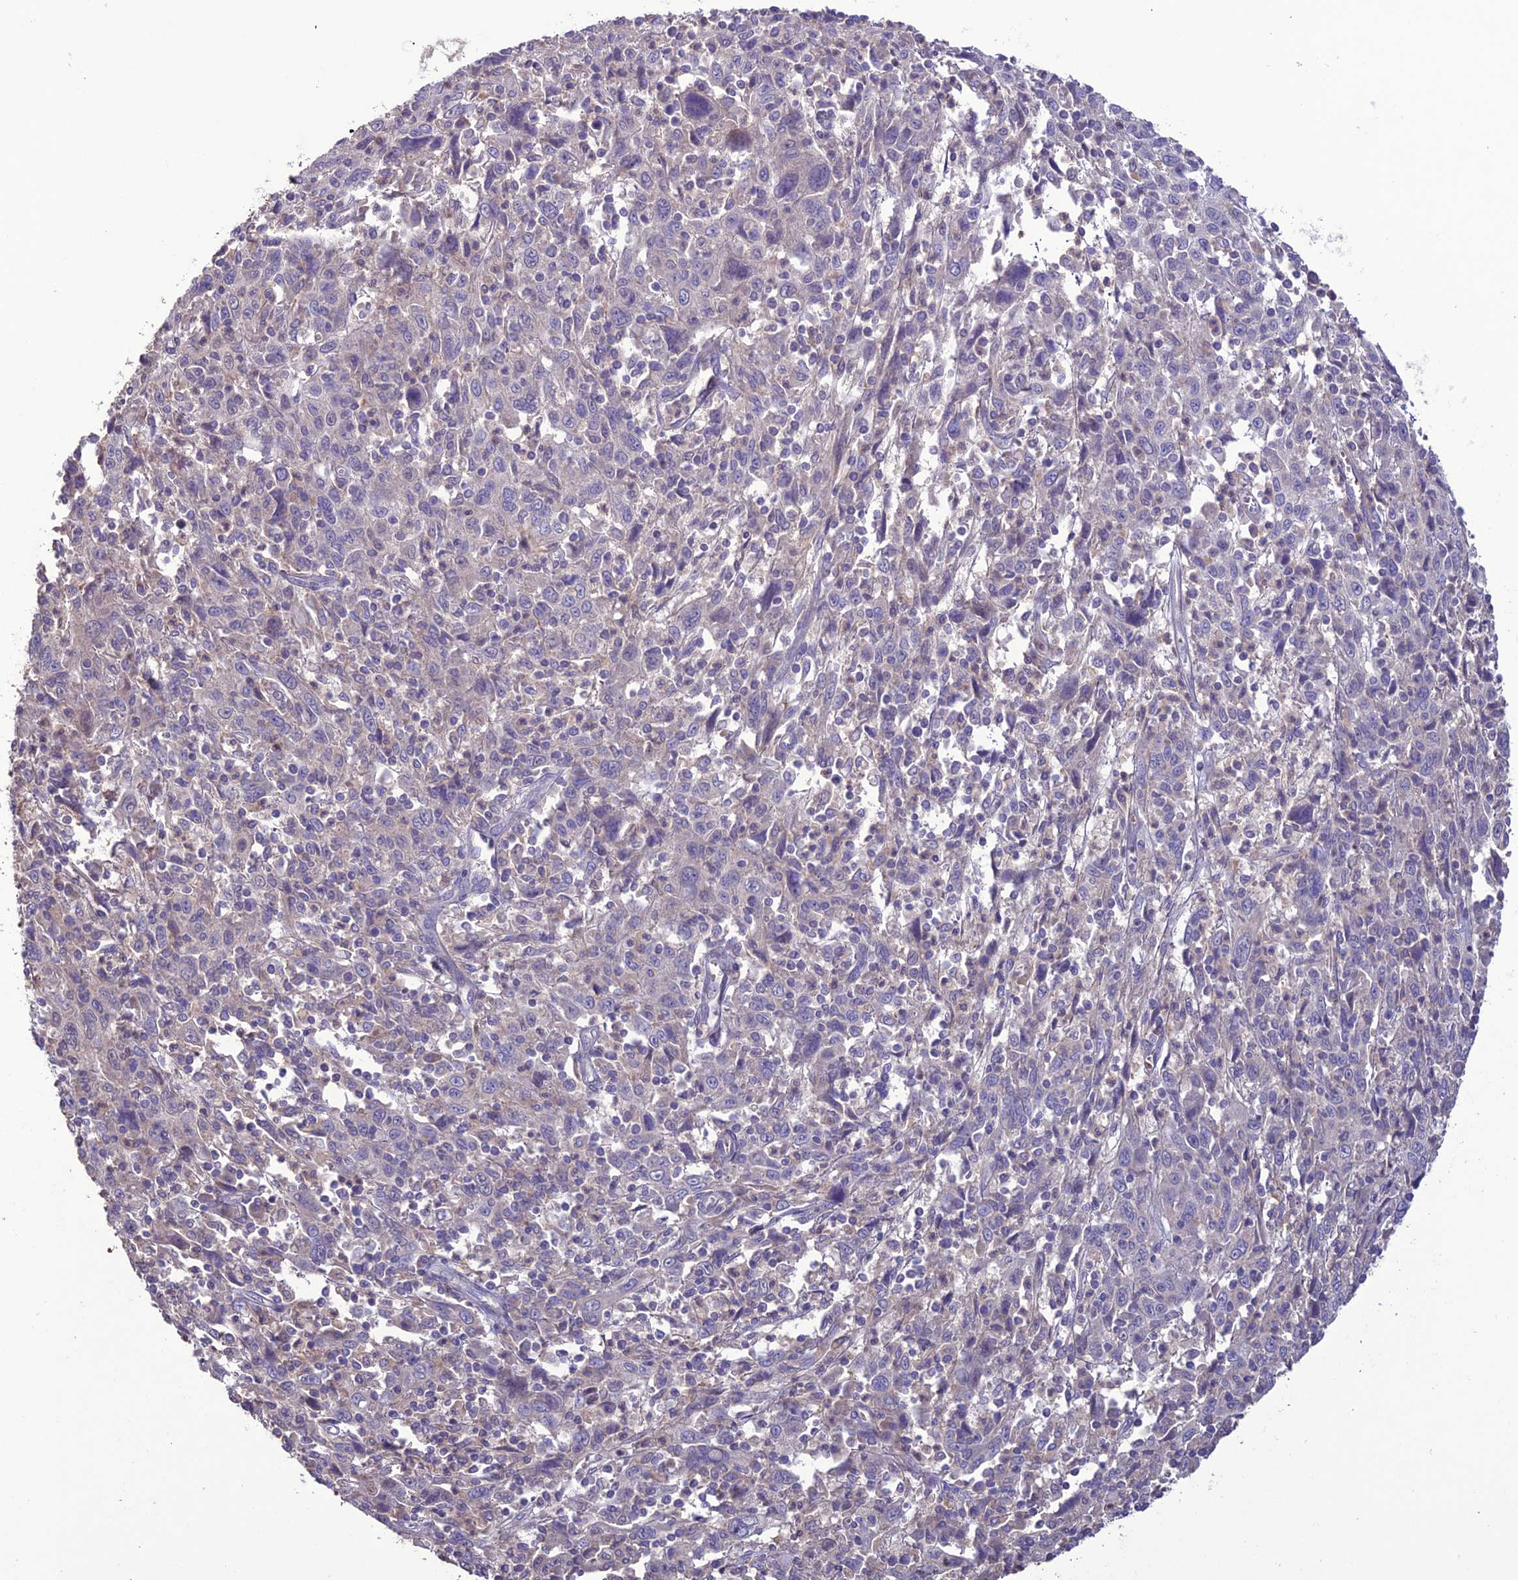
{"staining": {"intensity": "negative", "quantity": "none", "location": "none"}, "tissue": "cervical cancer", "cell_type": "Tumor cells", "image_type": "cancer", "snomed": [{"axis": "morphology", "description": "Squamous cell carcinoma, NOS"}, {"axis": "topography", "description": "Cervix"}], "caption": "Immunohistochemistry (IHC) image of neoplastic tissue: squamous cell carcinoma (cervical) stained with DAB exhibits no significant protein expression in tumor cells. The staining is performed using DAB brown chromogen with nuclei counter-stained in using hematoxylin.", "gene": "C2orf76", "patient": {"sex": "female", "age": 46}}